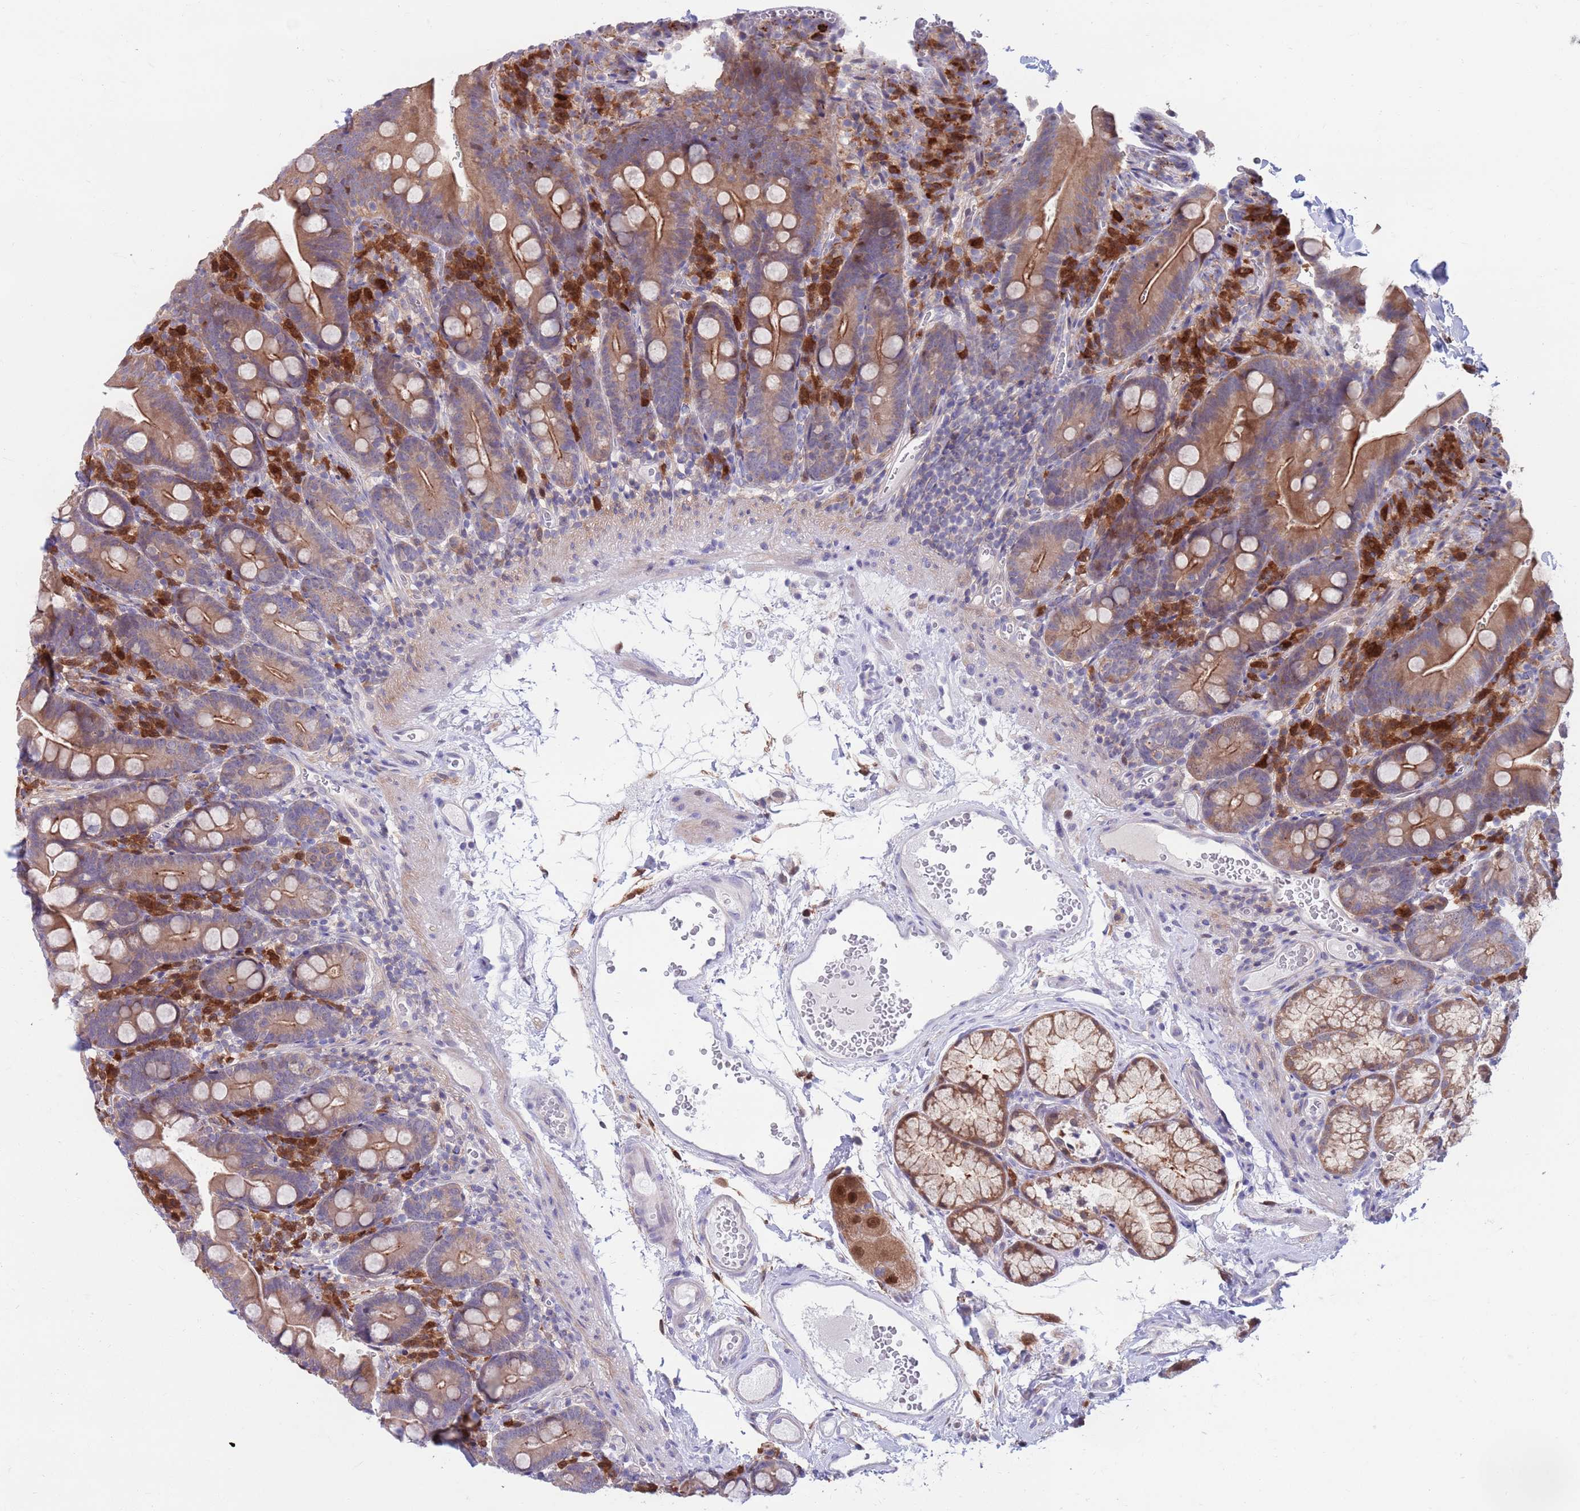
{"staining": {"intensity": "moderate", "quantity": "25%-75%", "location": "cytoplasmic/membranous"}, "tissue": "duodenum", "cell_type": "Glandular cells", "image_type": "normal", "snomed": [{"axis": "morphology", "description": "Normal tissue, NOS"}, {"axis": "topography", "description": "Duodenum"}], "caption": "Brown immunohistochemical staining in normal human duodenum demonstrates moderate cytoplasmic/membranous expression in about 25%-75% of glandular cells.", "gene": "KLHL29", "patient": {"sex": "female", "age": 67}}